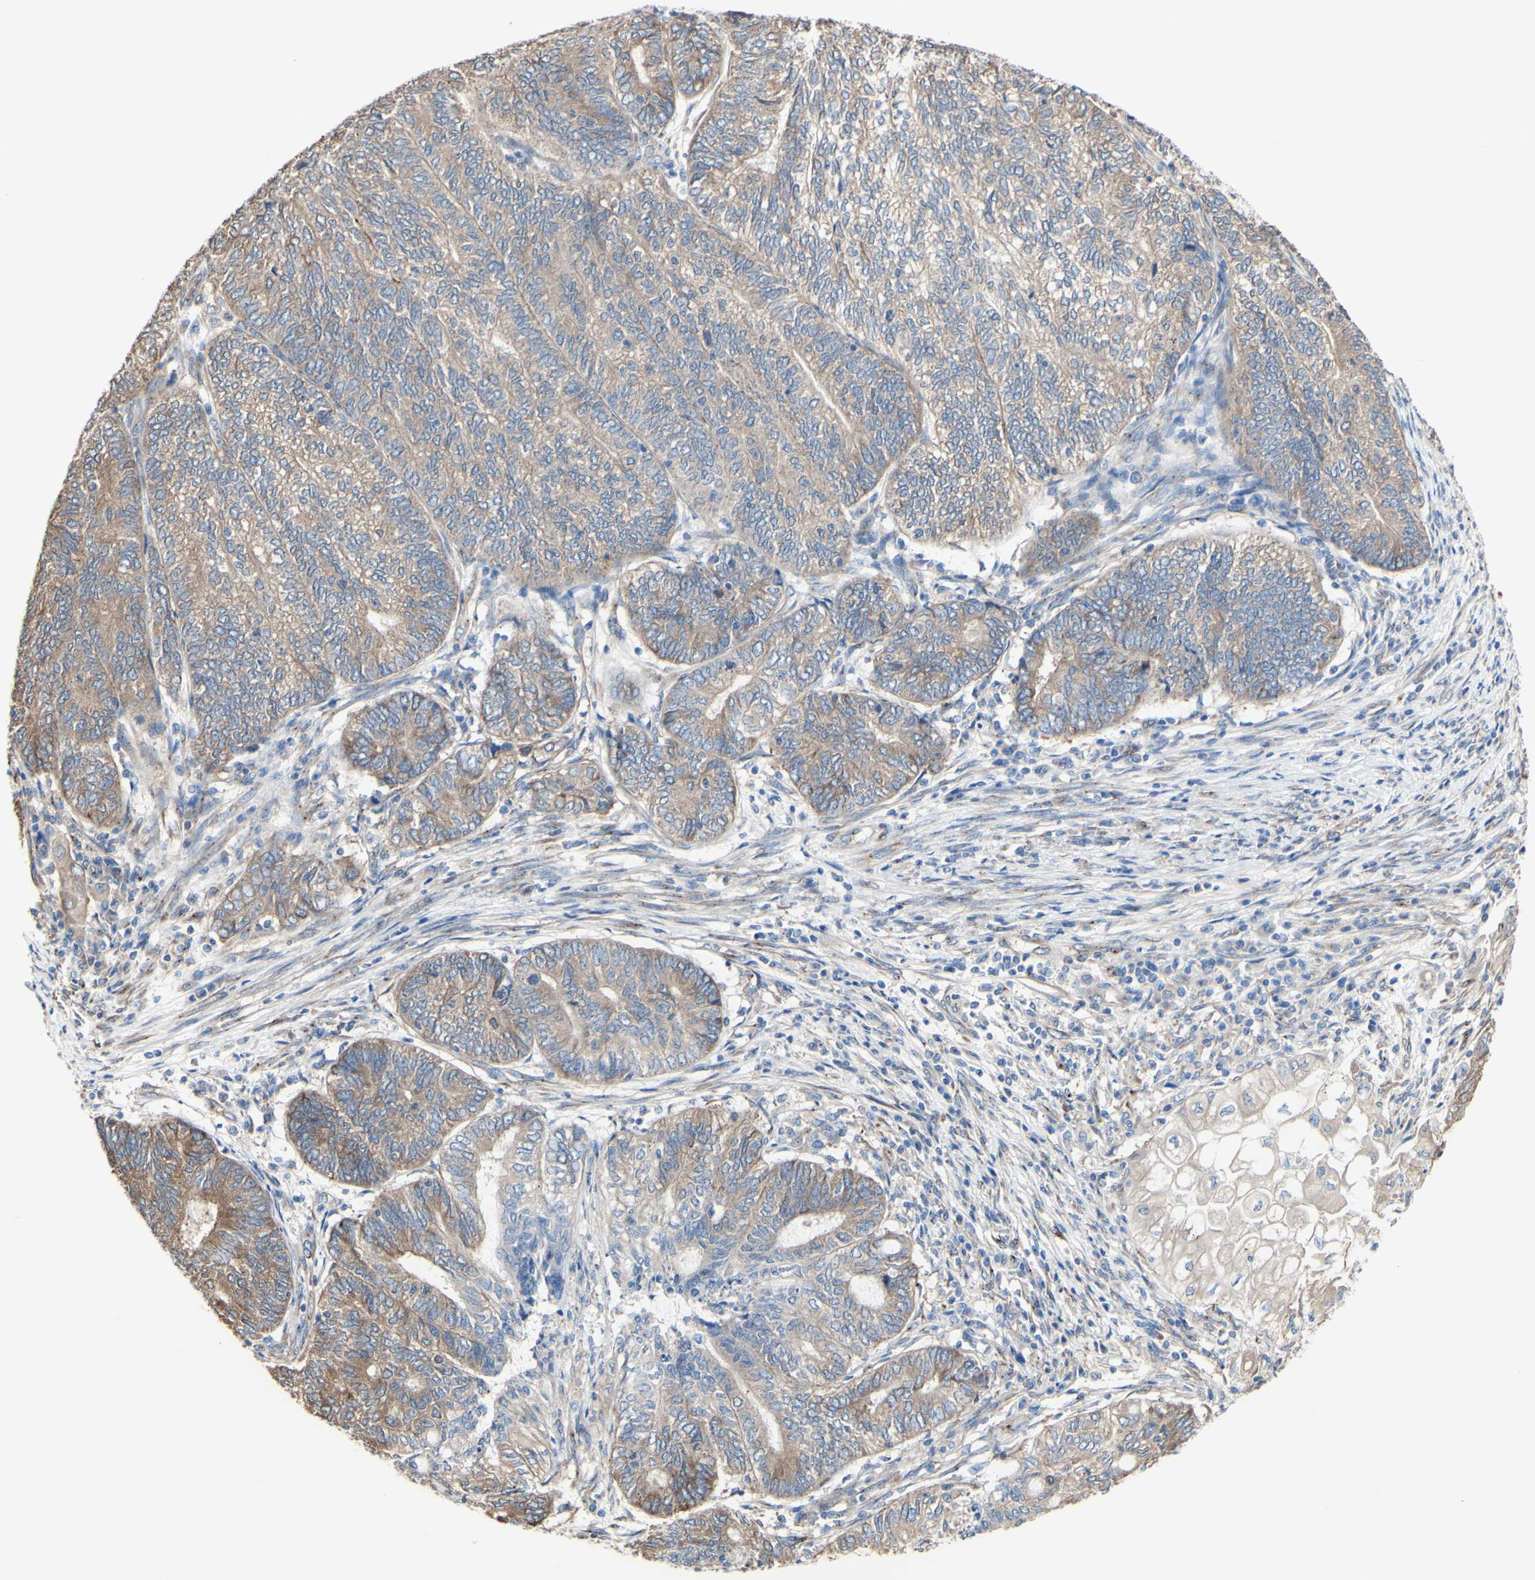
{"staining": {"intensity": "moderate", "quantity": ">75%", "location": "cytoplasmic/membranous"}, "tissue": "endometrial cancer", "cell_type": "Tumor cells", "image_type": "cancer", "snomed": [{"axis": "morphology", "description": "Adenocarcinoma, NOS"}, {"axis": "topography", "description": "Uterus"}, {"axis": "topography", "description": "Endometrium"}], "caption": "Tumor cells display medium levels of moderate cytoplasmic/membranous staining in approximately >75% of cells in endometrial cancer (adenocarcinoma). (Brightfield microscopy of DAB IHC at high magnification).", "gene": "LRIG3", "patient": {"sex": "female", "age": 70}}